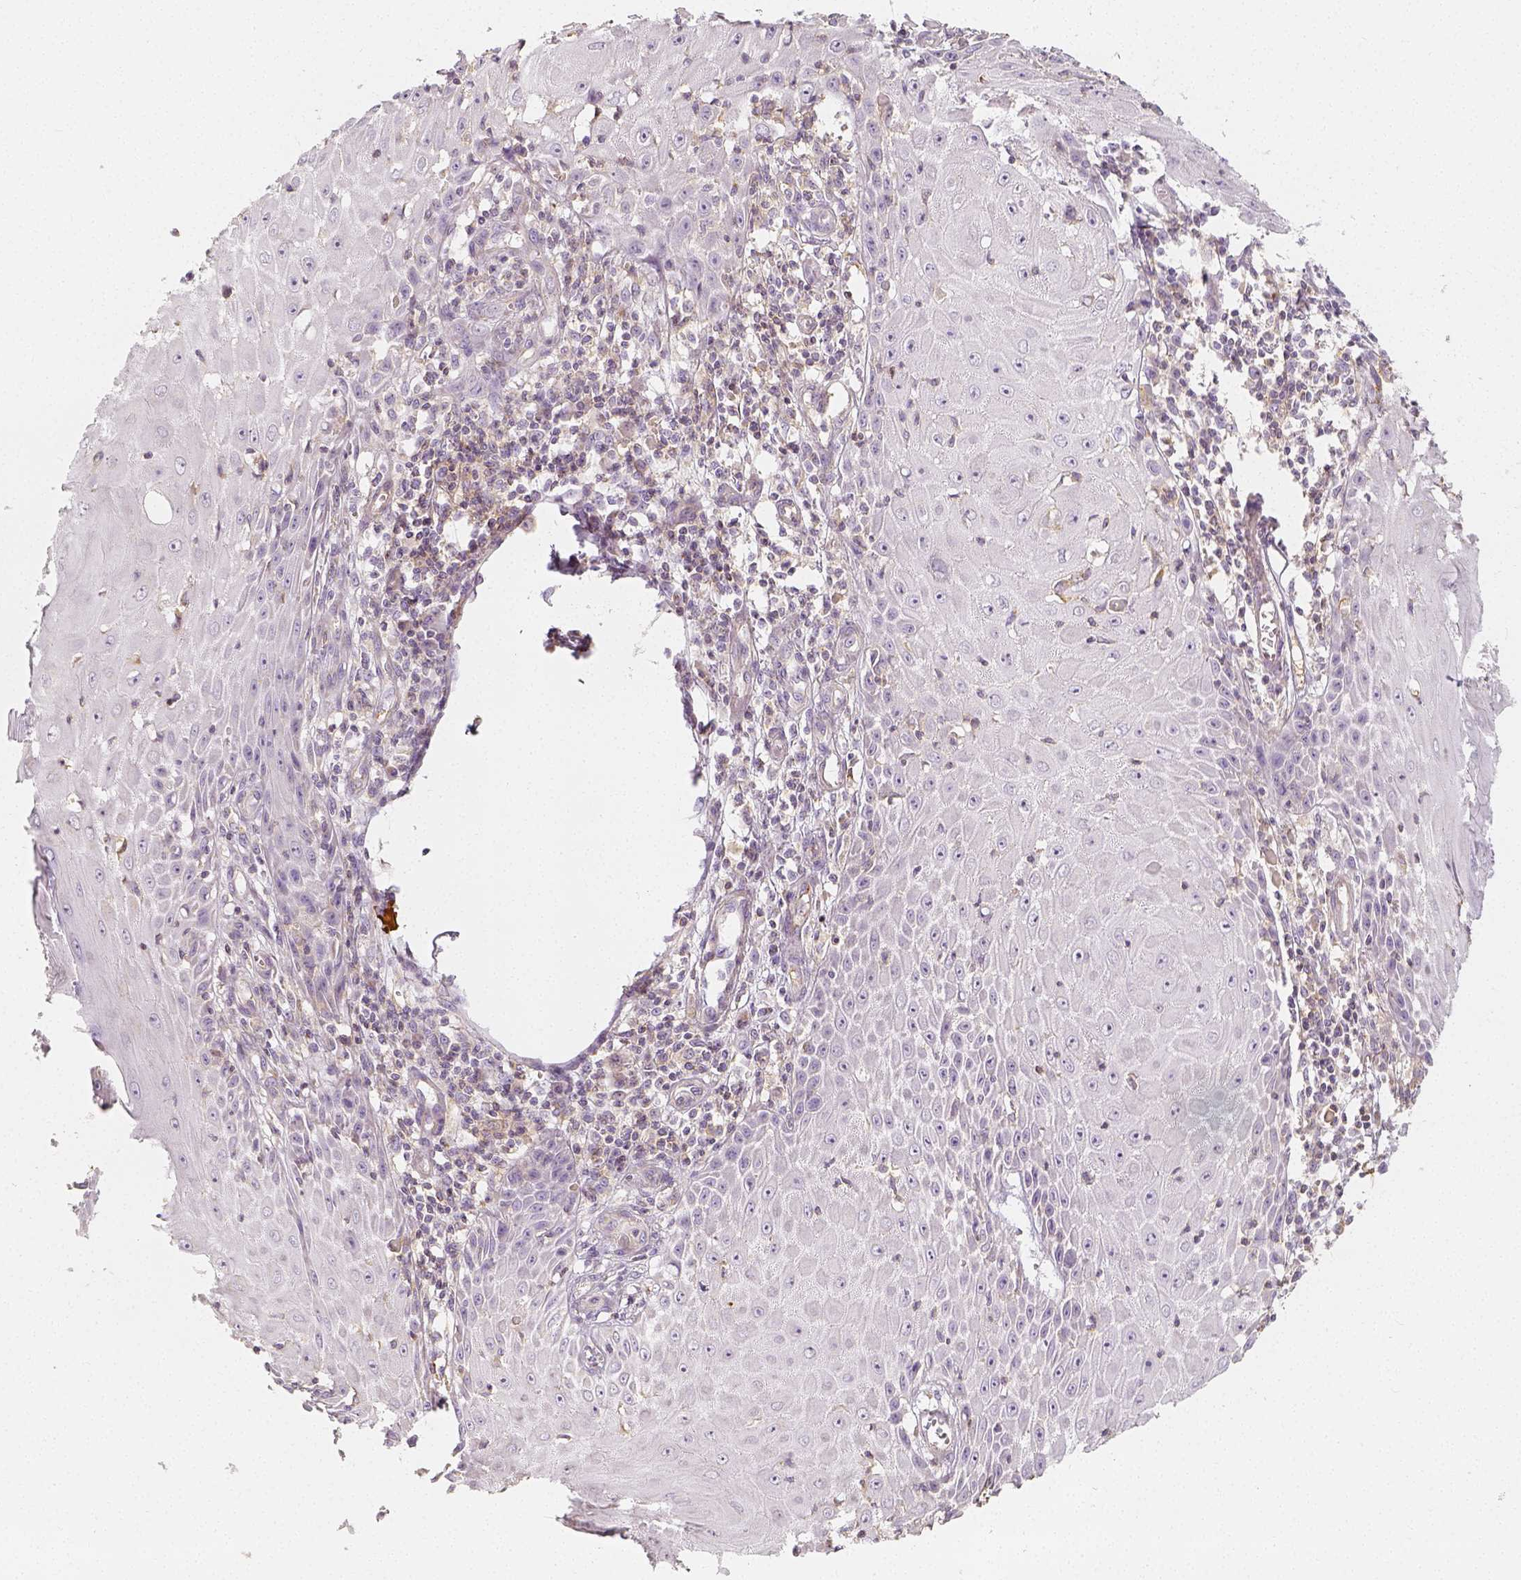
{"staining": {"intensity": "negative", "quantity": "none", "location": "none"}, "tissue": "skin cancer", "cell_type": "Tumor cells", "image_type": "cancer", "snomed": [{"axis": "morphology", "description": "Squamous cell carcinoma, NOS"}, {"axis": "topography", "description": "Skin"}], "caption": "High magnification brightfield microscopy of skin cancer (squamous cell carcinoma) stained with DAB (3,3'-diaminobenzidine) (brown) and counterstained with hematoxylin (blue): tumor cells show no significant expression.", "gene": "PTPRJ", "patient": {"sex": "female", "age": 73}}